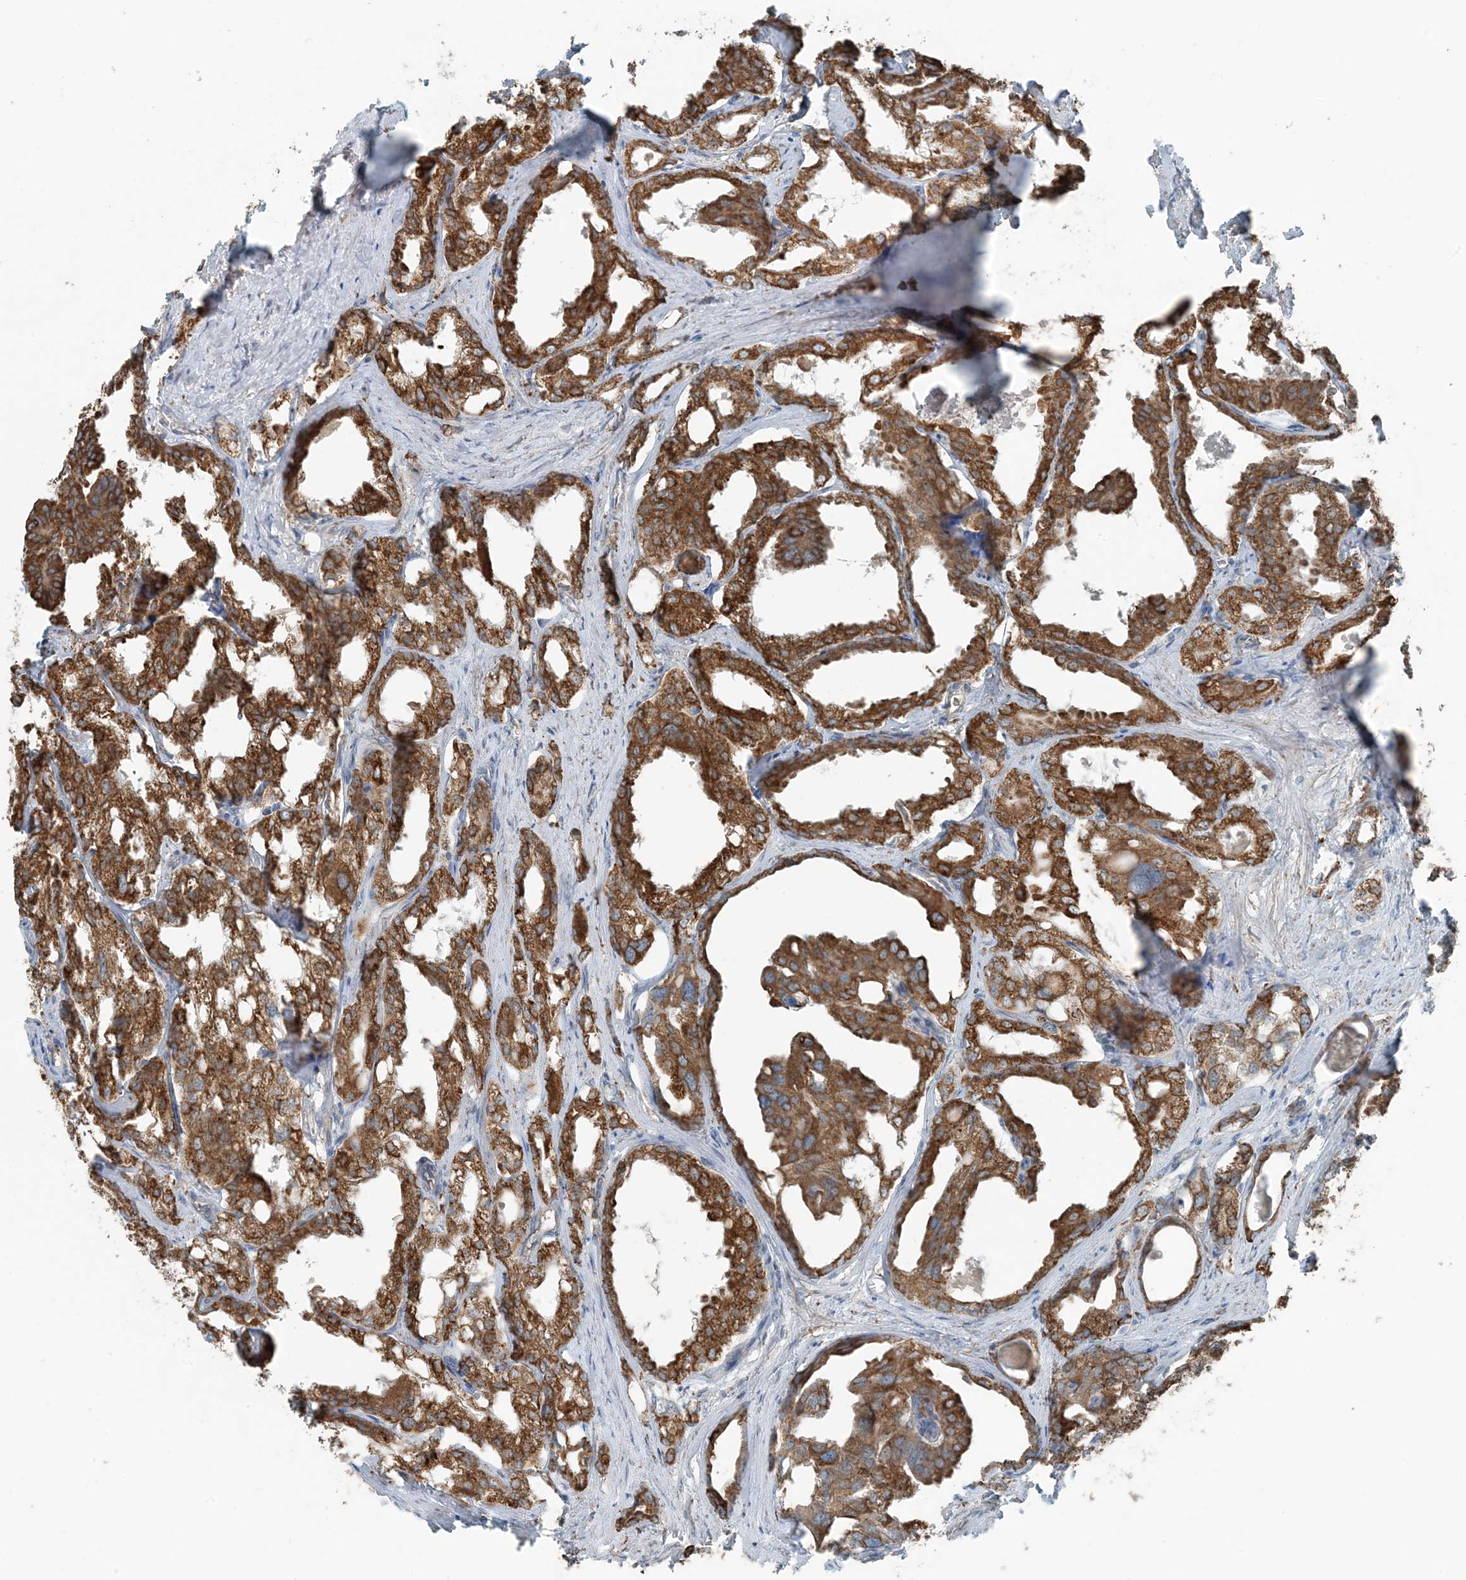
{"staining": {"intensity": "moderate", "quantity": ">75%", "location": "cytoplasmic/membranous"}, "tissue": "prostate cancer", "cell_type": "Tumor cells", "image_type": "cancer", "snomed": [{"axis": "morphology", "description": "Adenocarcinoma, High grade"}, {"axis": "topography", "description": "Prostate"}], "caption": "The immunohistochemical stain labels moderate cytoplasmic/membranous expression in tumor cells of adenocarcinoma (high-grade) (prostate) tissue.", "gene": "CERKL", "patient": {"sex": "male", "age": 50}}